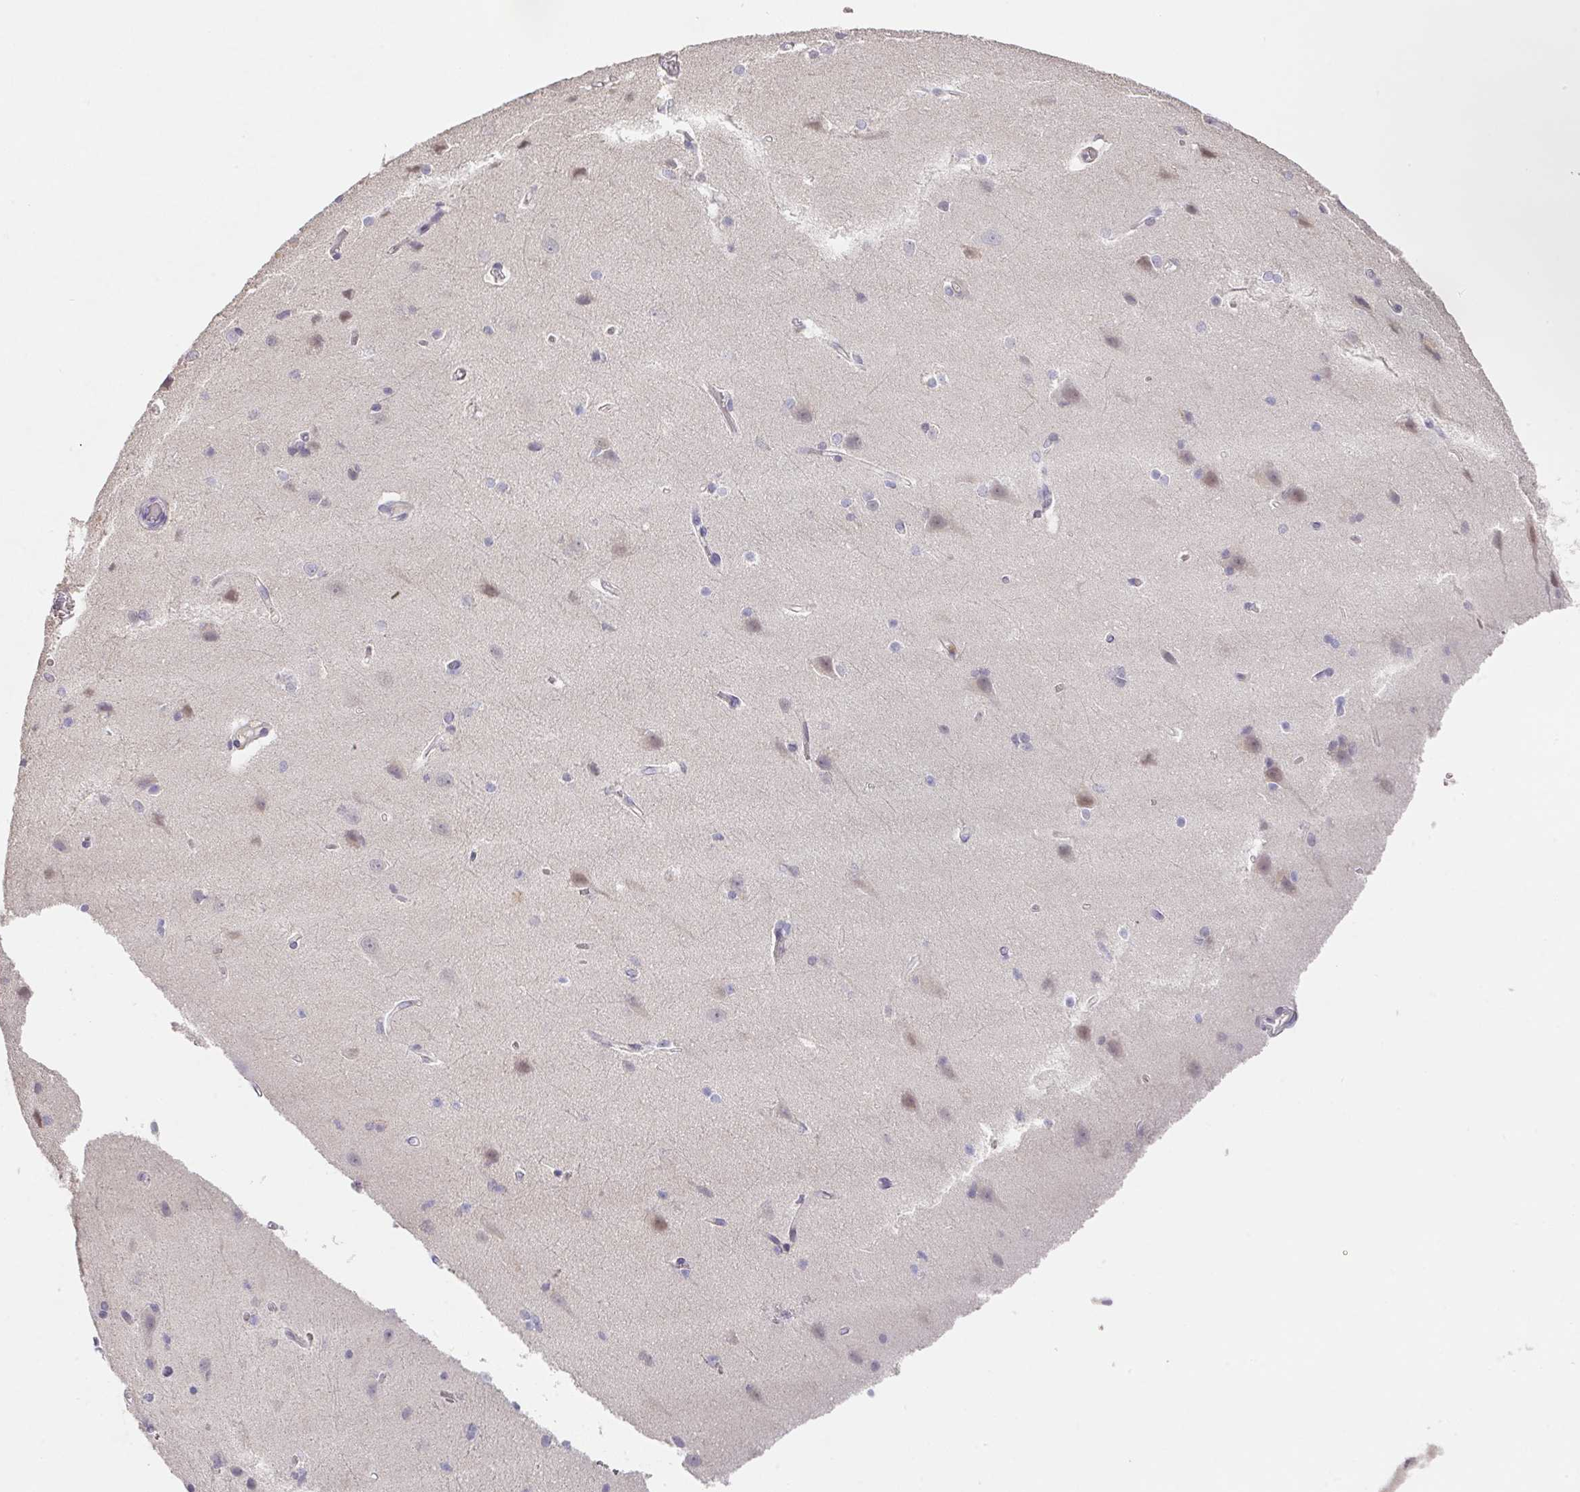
{"staining": {"intensity": "negative", "quantity": "none", "location": "none"}, "tissue": "cerebral cortex", "cell_type": "Endothelial cells", "image_type": "normal", "snomed": [{"axis": "morphology", "description": "Normal tissue, NOS"}, {"axis": "topography", "description": "Cerebral cortex"}], "caption": "IHC photomicrograph of benign human cerebral cortex stained for a protein (brown), which demonstrates no staining in endothelial cells.", "gene": "FOXN4", "patient": {"sex": "male", "age": 37}}